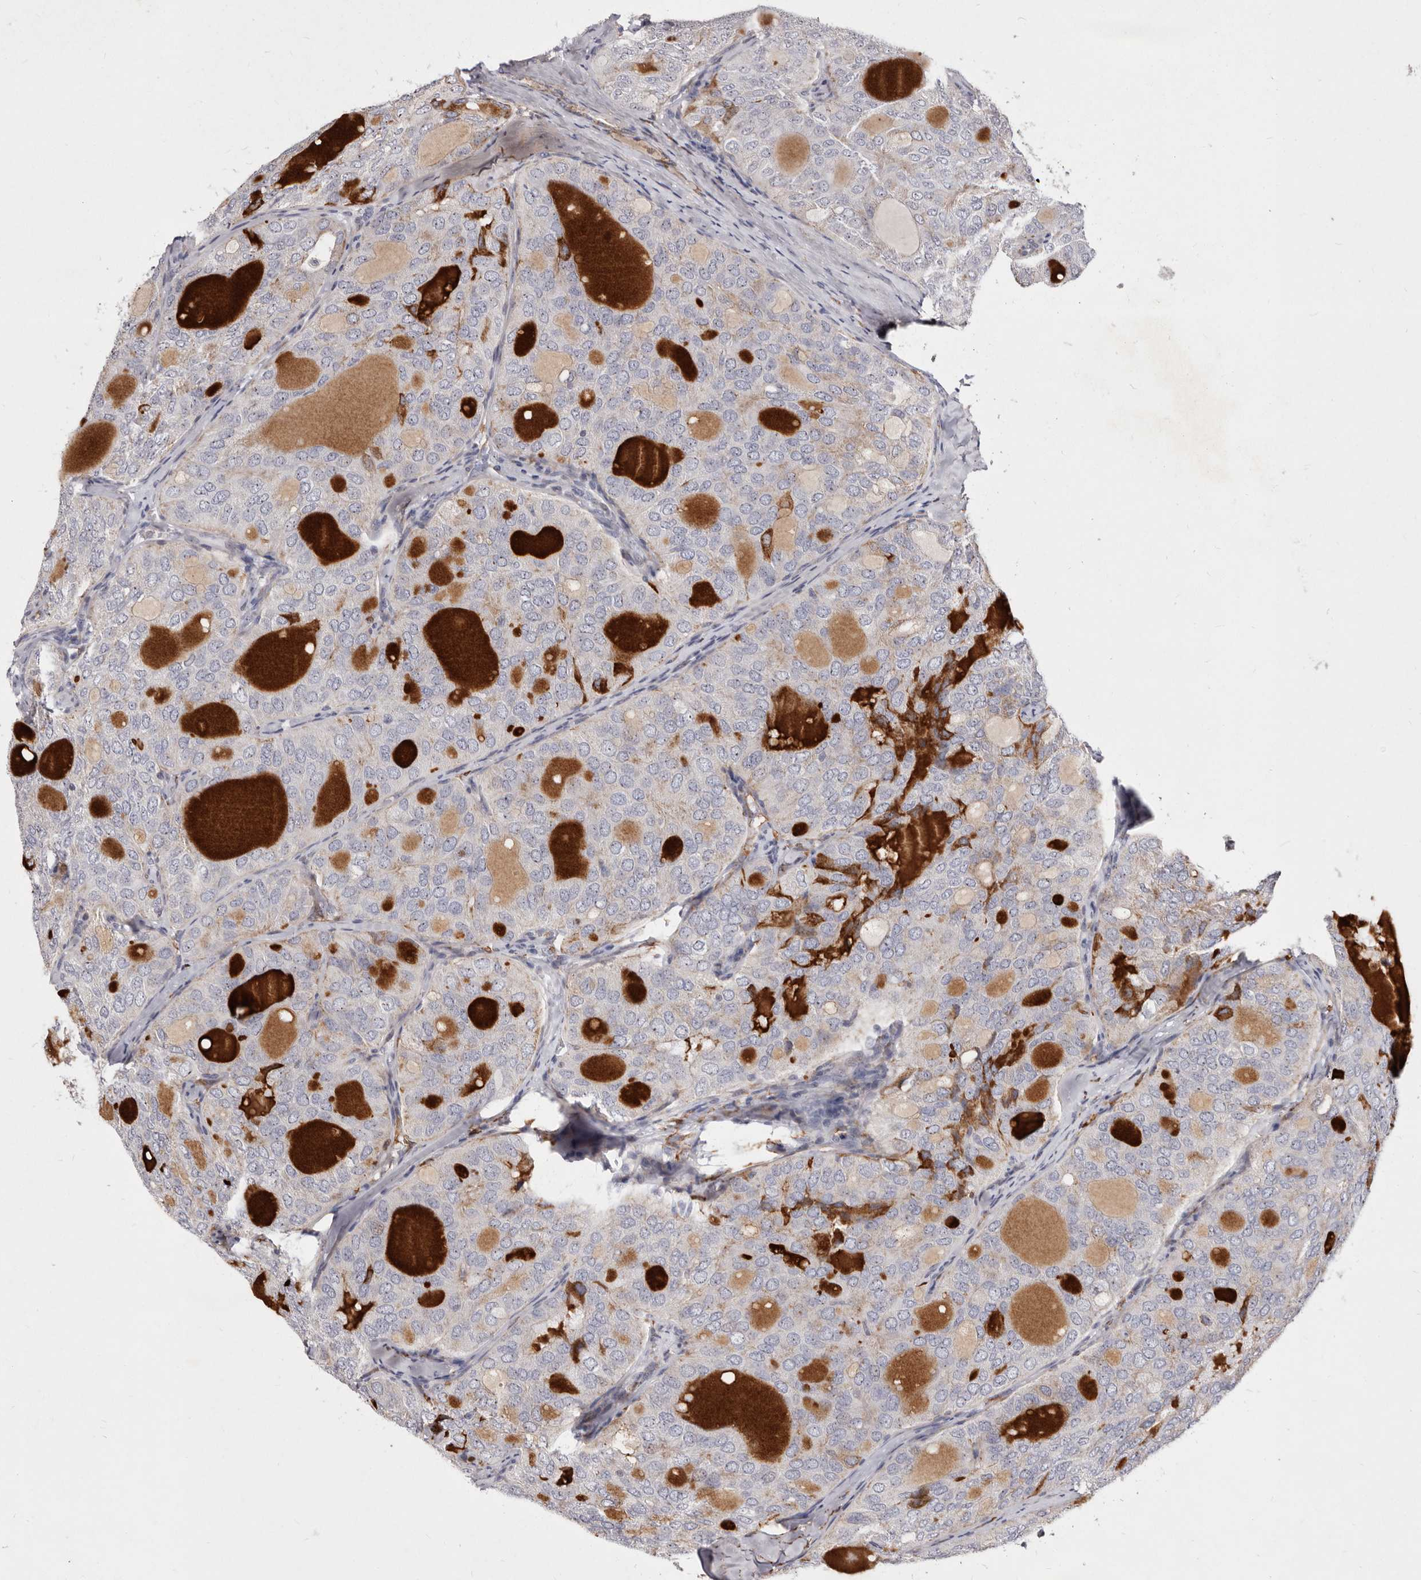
{"staining": {"intensity": "negative", "quantity": "none", "location": "none"}, "tissue": "thyroid cancer", "cell_type": "Tumor cells", "image_type": "cancer", "snomed": [{"axis": "morphology", "description": "Follicular adenoma carcinoma, NOS"}, {"axis": "topography", "description": "Thyroid gland"}], "caption": "Image shows no significant protein expression in tumor cells of follicular adenoma carcinoma (thyroid).", "gene": "NUBPL", "patient": {"sex": "male", "age": 75}}